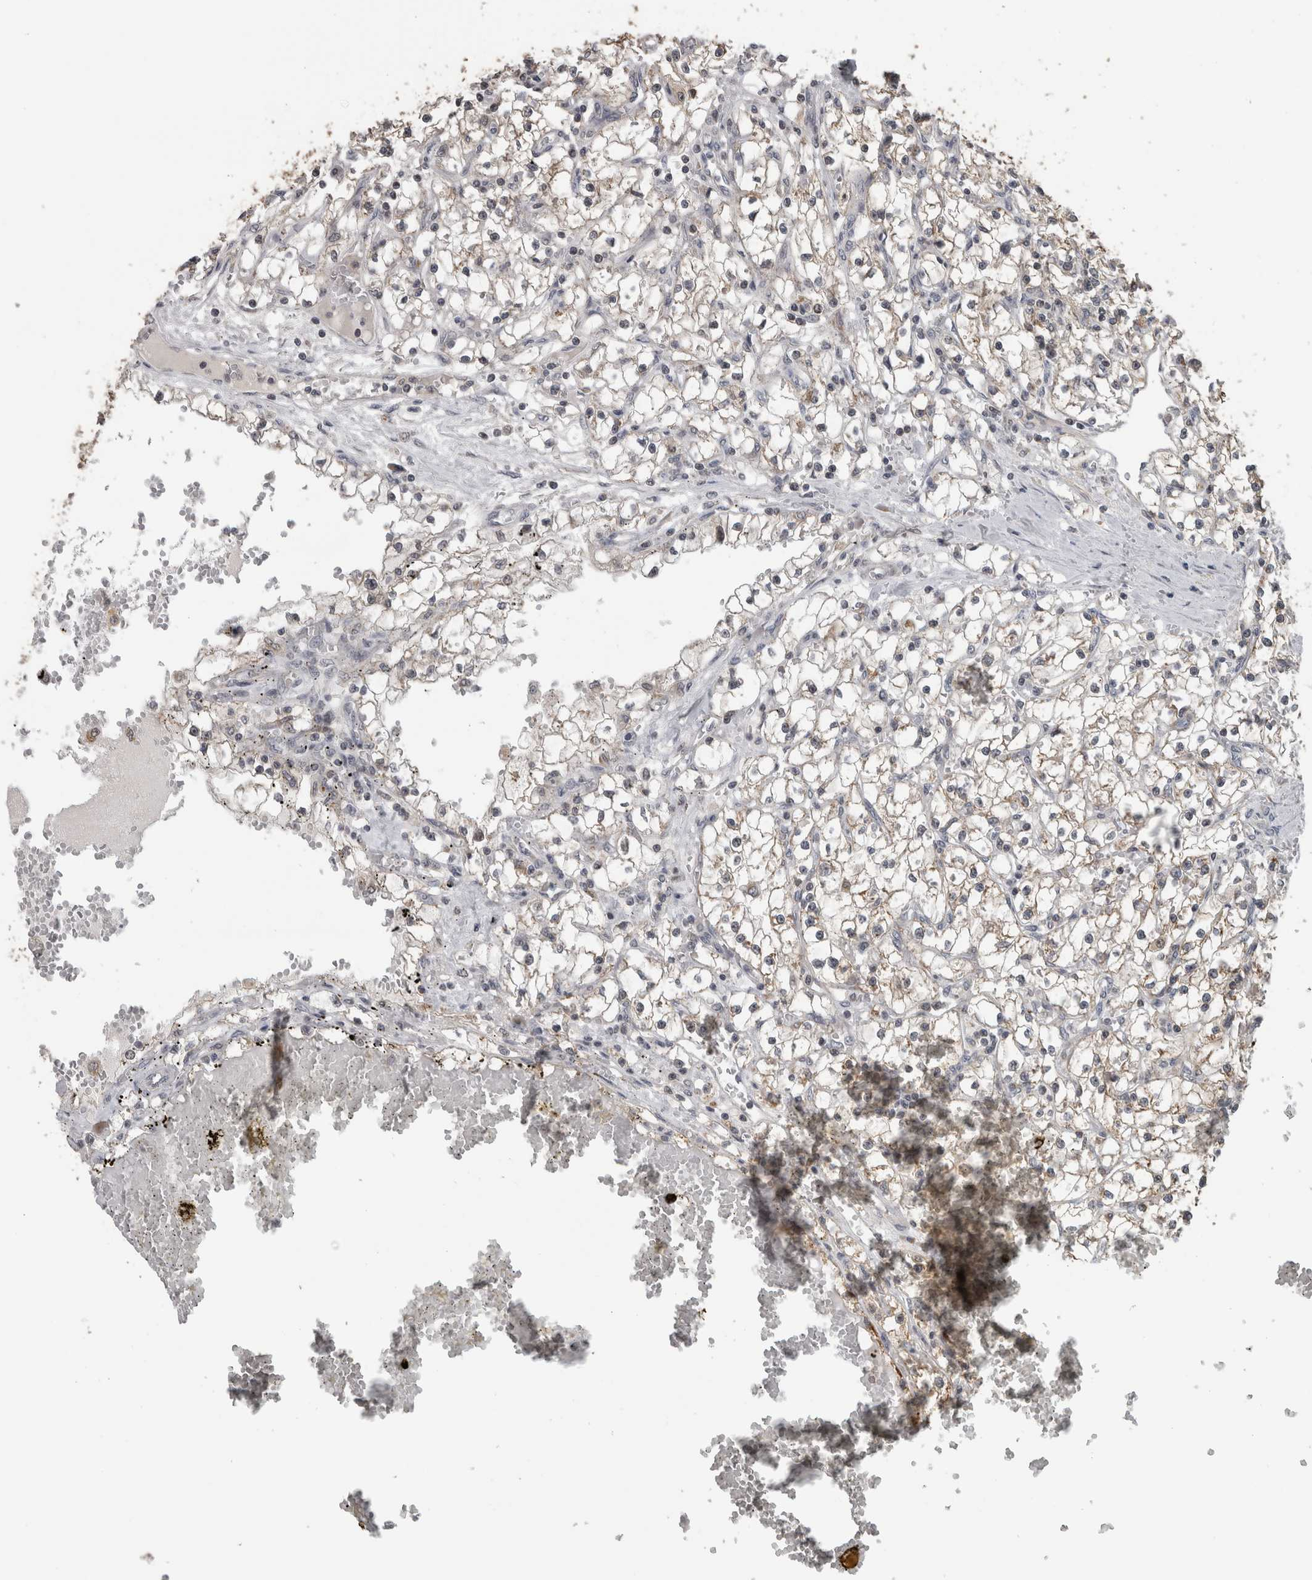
{"staining": {"intensity": "moderate", "quantity": "<25%", "location": "cytoplasmic/membranous"}, "tissue": "renal cancer", "cell_type": "Tumor cells", "image_type": "cancer", "snomed": [{"axis": "morphology", "description": "Adenocarcinoma, NOS"}, {"axis": "topography", "description": "Kidney"}], "caption": "Renal cancer (adenocarcinoma) stained for a protein reveals moderate cytoplasmic/membranous positivity in tumor cells.", "gene": "OR2K2", "patient": {"sex": "male", "age": 56}}